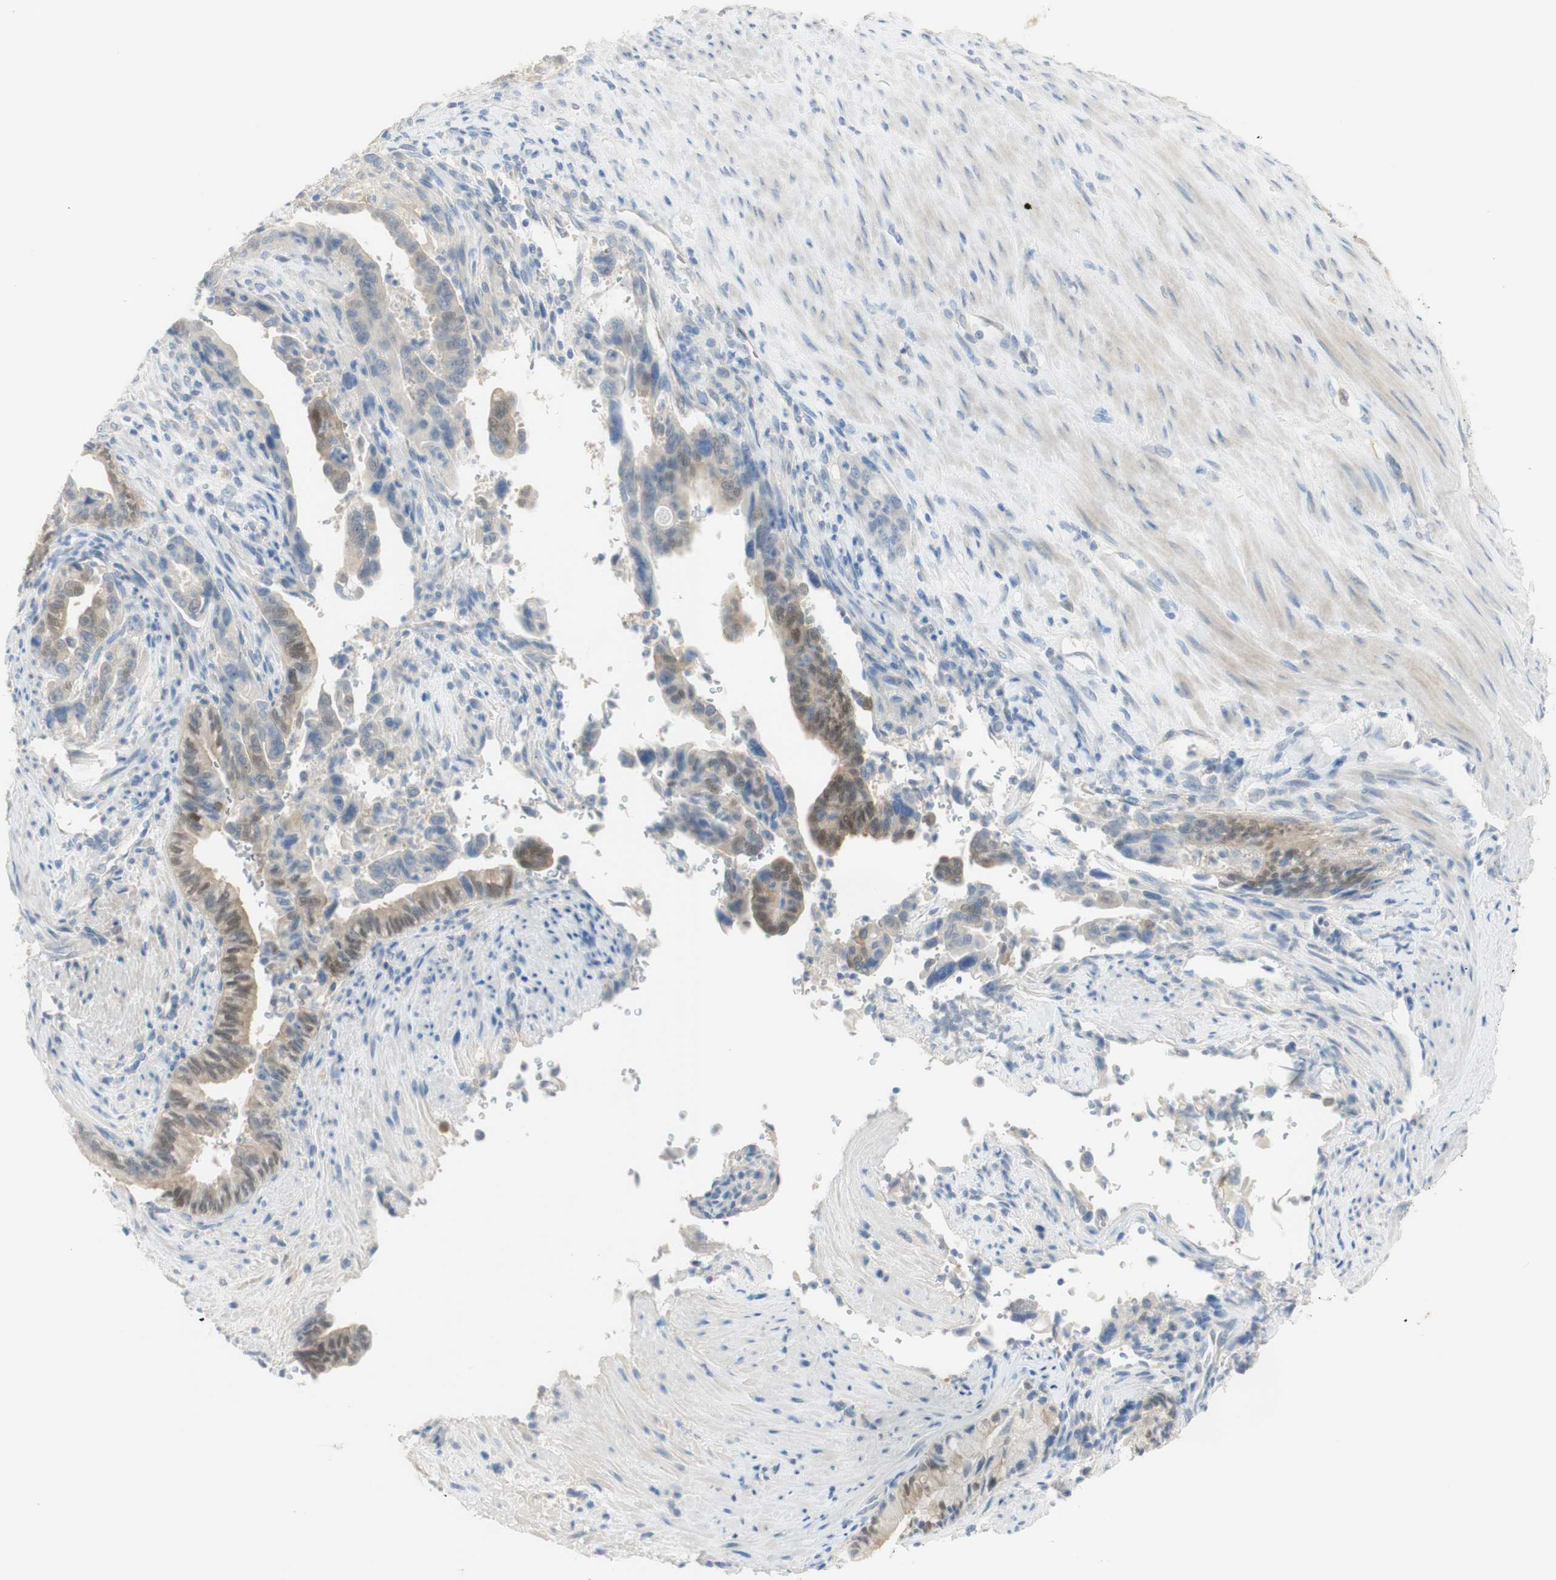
{"staining": {"intensity": "moderate", "quantity": "<25%", "location": "cytoplasmic/membranous,nuclear"}, "tissue": "pancreatic cancer", "cell_type": "Tumor cells", "image_type": "cancer", "snomed": [{"axis": "morphology", "description": "Adenocarcinoma, NOS"}, {"axis": "topography", "description": "Pancreas"}], "caption": "Moderate cytoplasmic/membranous and nuclear protein expression is present in about <25% of tumor cells in pancreatic adenocarcinoma.", "gene": "SELENBP1", "patient": {"sex": "male", "age": 70}}